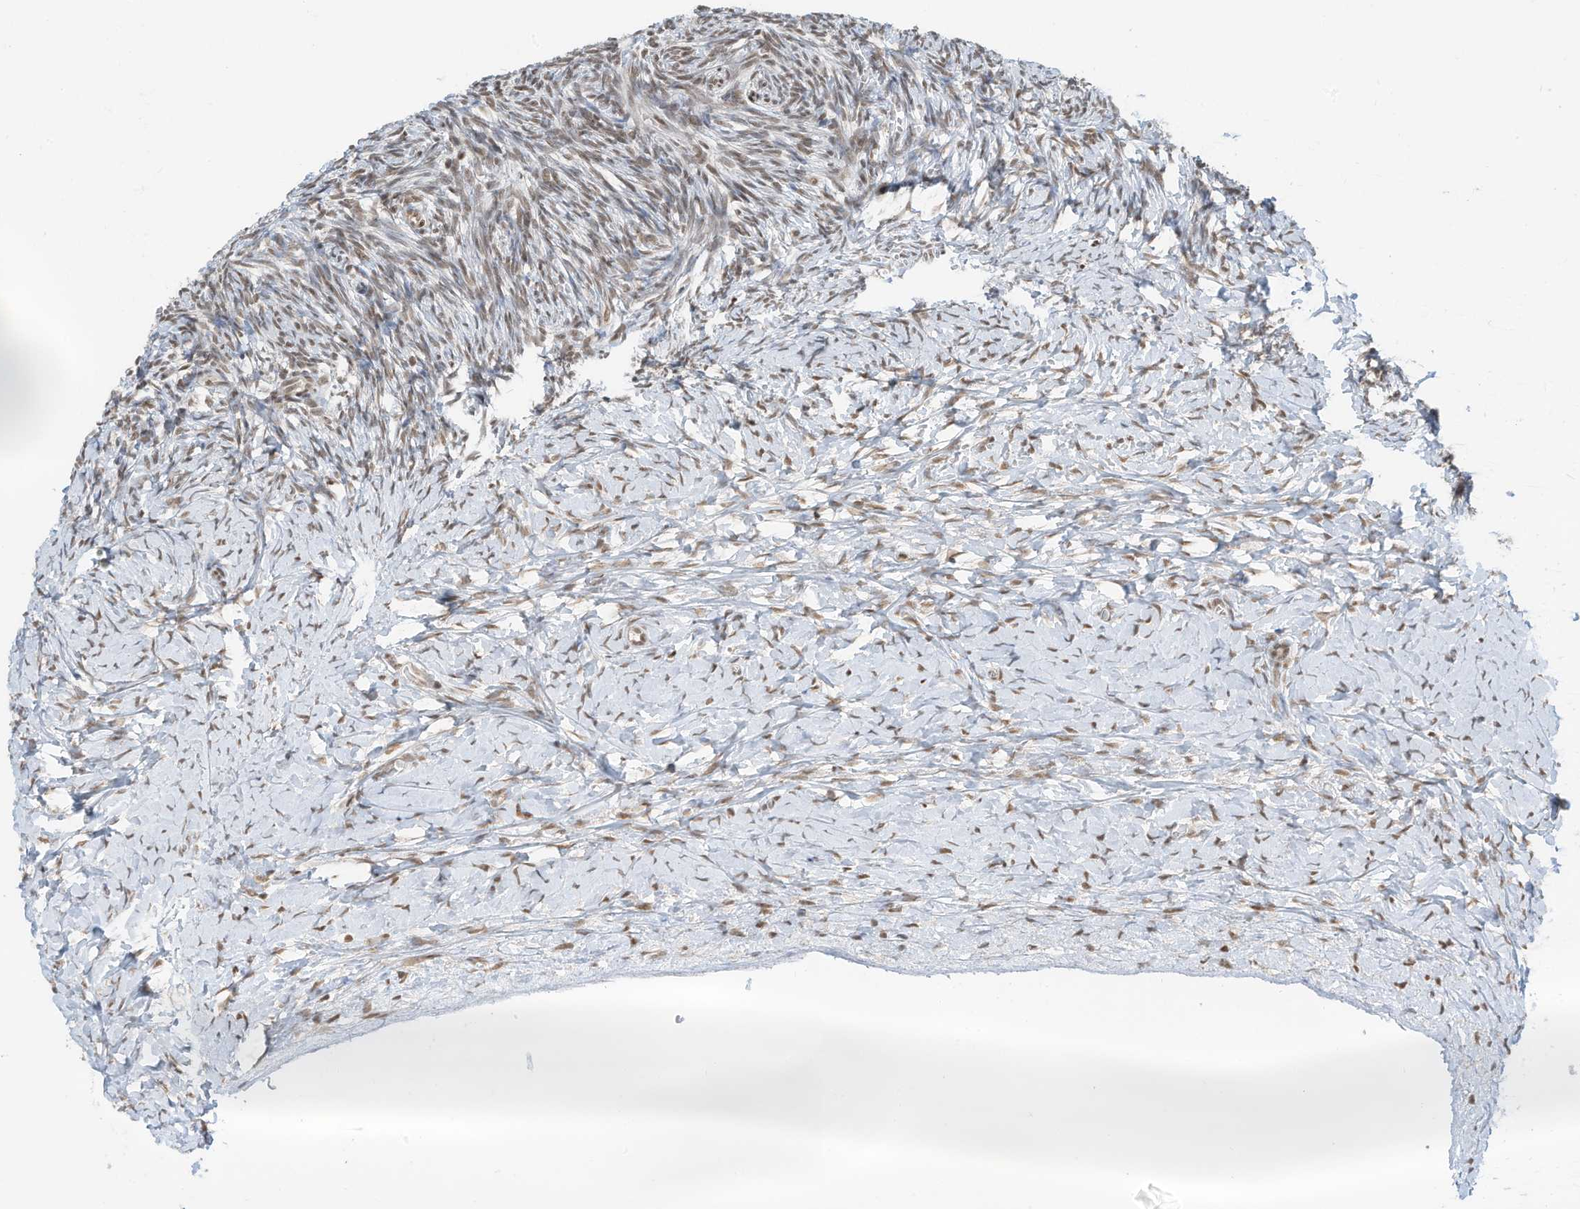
{"staining": {"intensity": "moderate", "quantity": ">75%", "location": "cytoplasmic/membranous"}, "tissue": "ovary", "cell_type": "Follicle cells", "image_type": "normal", "snomed": [{"axis": "morphology", "description": "Normal tissue, NOS"}, {"axis": "morphology", "description": "Developmental malformation"}, {"axis": "topography", "description": "Ovary"}], "caption": "IHC image of benign ovary: human ovary stained using immunohistochemistry (IHC) displays medium levels of moderate protein expression localized specifically in the cytoplasmic/membranous of follicle cells, appearing as a cytoplasmic/membranous brown color.", "gene": "AURKAIP1", "patient": {"sex": "female", "age": 39}}